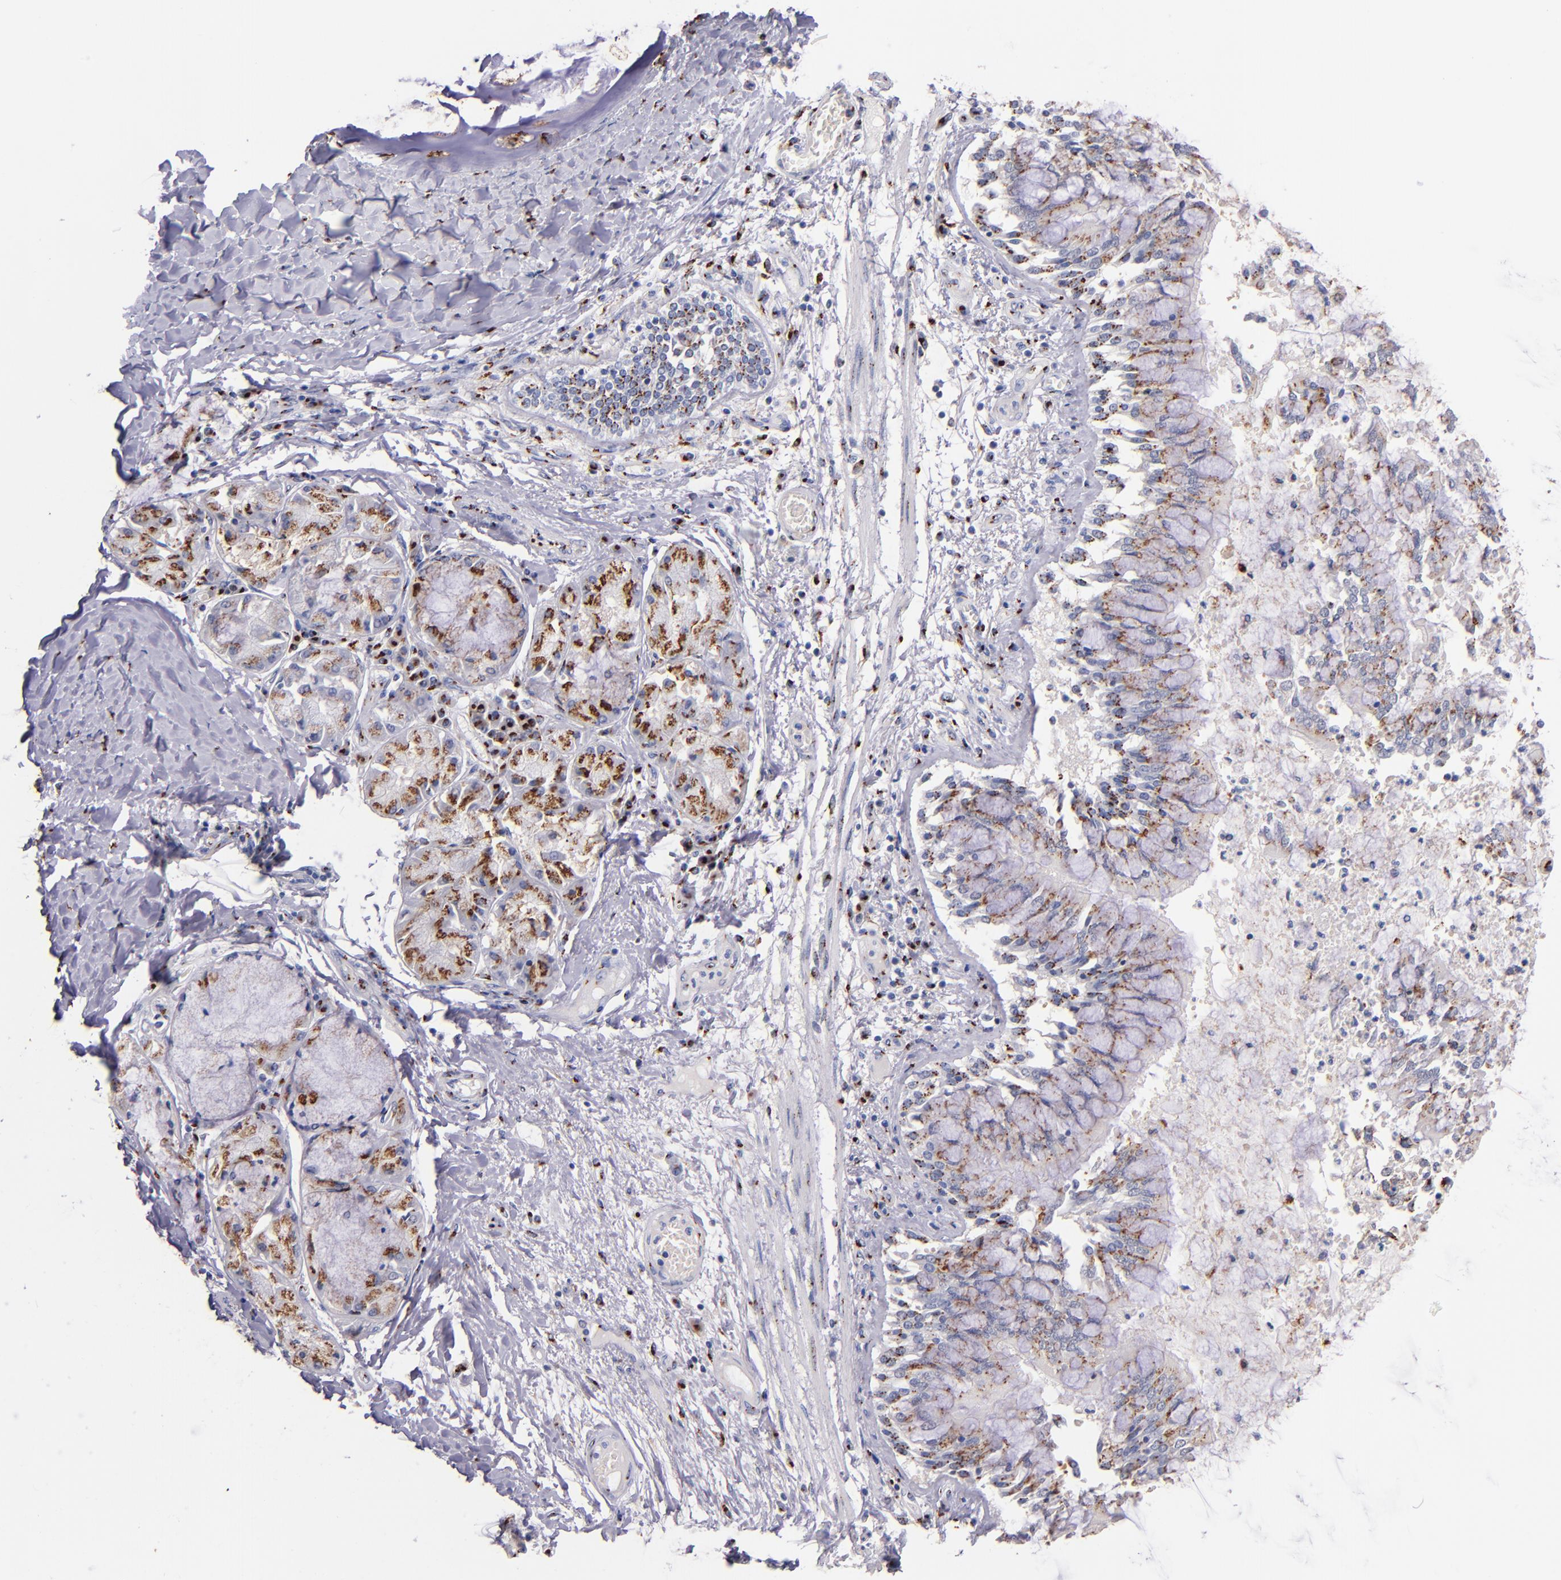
{"staining": {"intensity": "moderate", "quantity": ">75%", "location": "cytoplasmic/membranous"}, "tissue": "bronchus", "cell_type": "Respiratory epithelial cells", "image_type": "normal", "snomed": [{"axis": "morphology", "description": "Normal tissue, NOS"}, {"axis": "topography", "description": "Cartilage tissue"}, {"axis": "topography", "description": "Bronchus"}, {"axis": "topography", "description": "Lung"}], "caption": "Human bronchus stained for a protein (brown) exhibits moderate cytoplasmic/membranous positive staining in approximately >75% of respiratory epithelial cells.", "gene": "GOLIM4", "patient": {"sex": "female", "age": 49}}